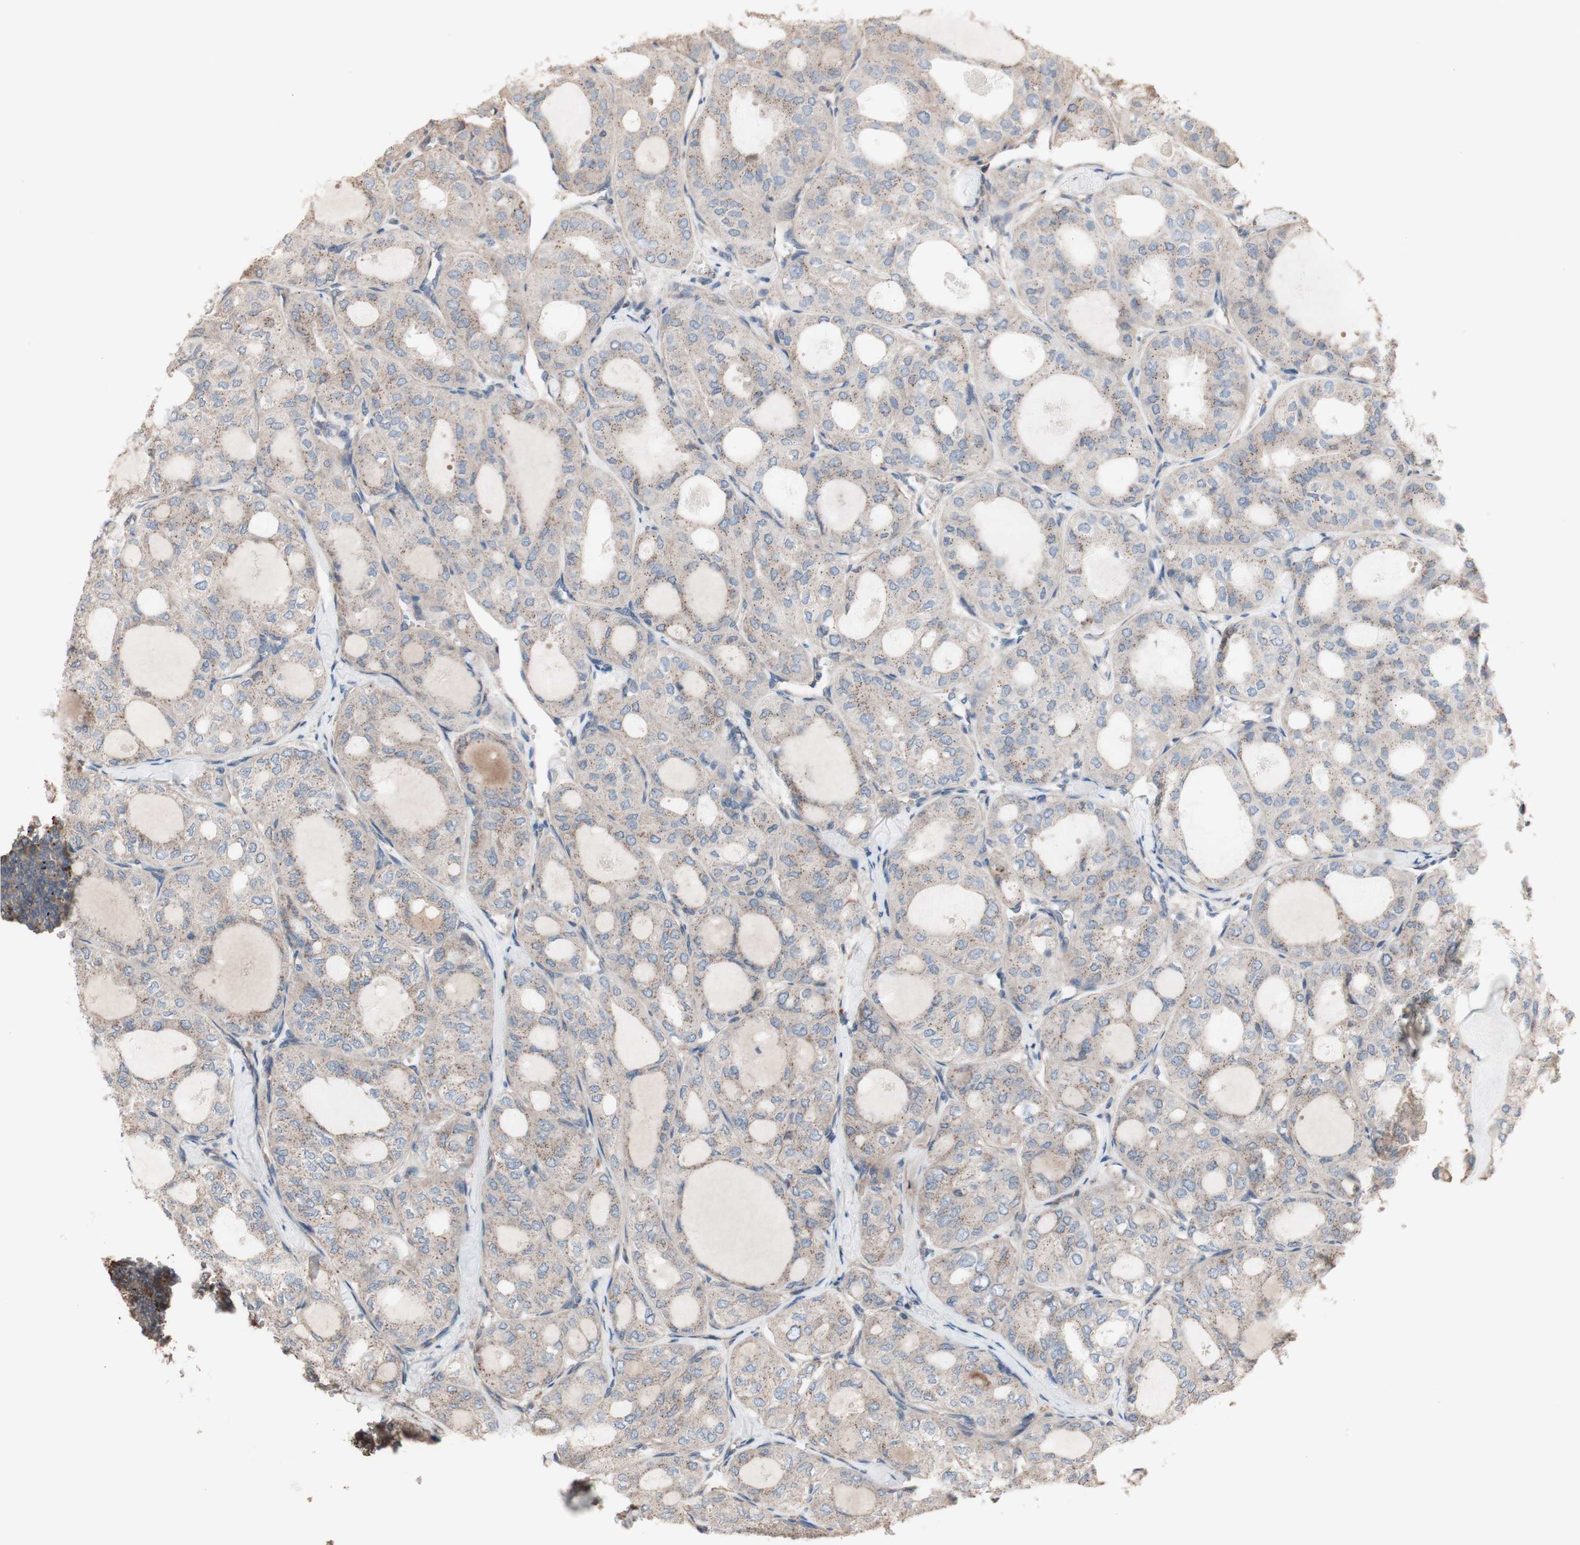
{"staining": {"intensity": "weak", "quantity": ">75%", "location": "cytoplasmic/membranous"}, "tissue": "thyroid cancer", "cell_type": "Tumor cells", "image_type": "cancer", "snomed": [{"axis": "morphology", "description": "Follicular adenoma carcinoma, NOS"}, {"axis": "topography", "description": "Thyroid gland"}], "caption": "Thyroid cancer tissue exhibits weak cytoplasmic/membranous positivity in about >75% of tumor cells, visualized by immunohistochemistry.", "gene": "COPB1", "patient": {"sex": "male", "age": 75}}